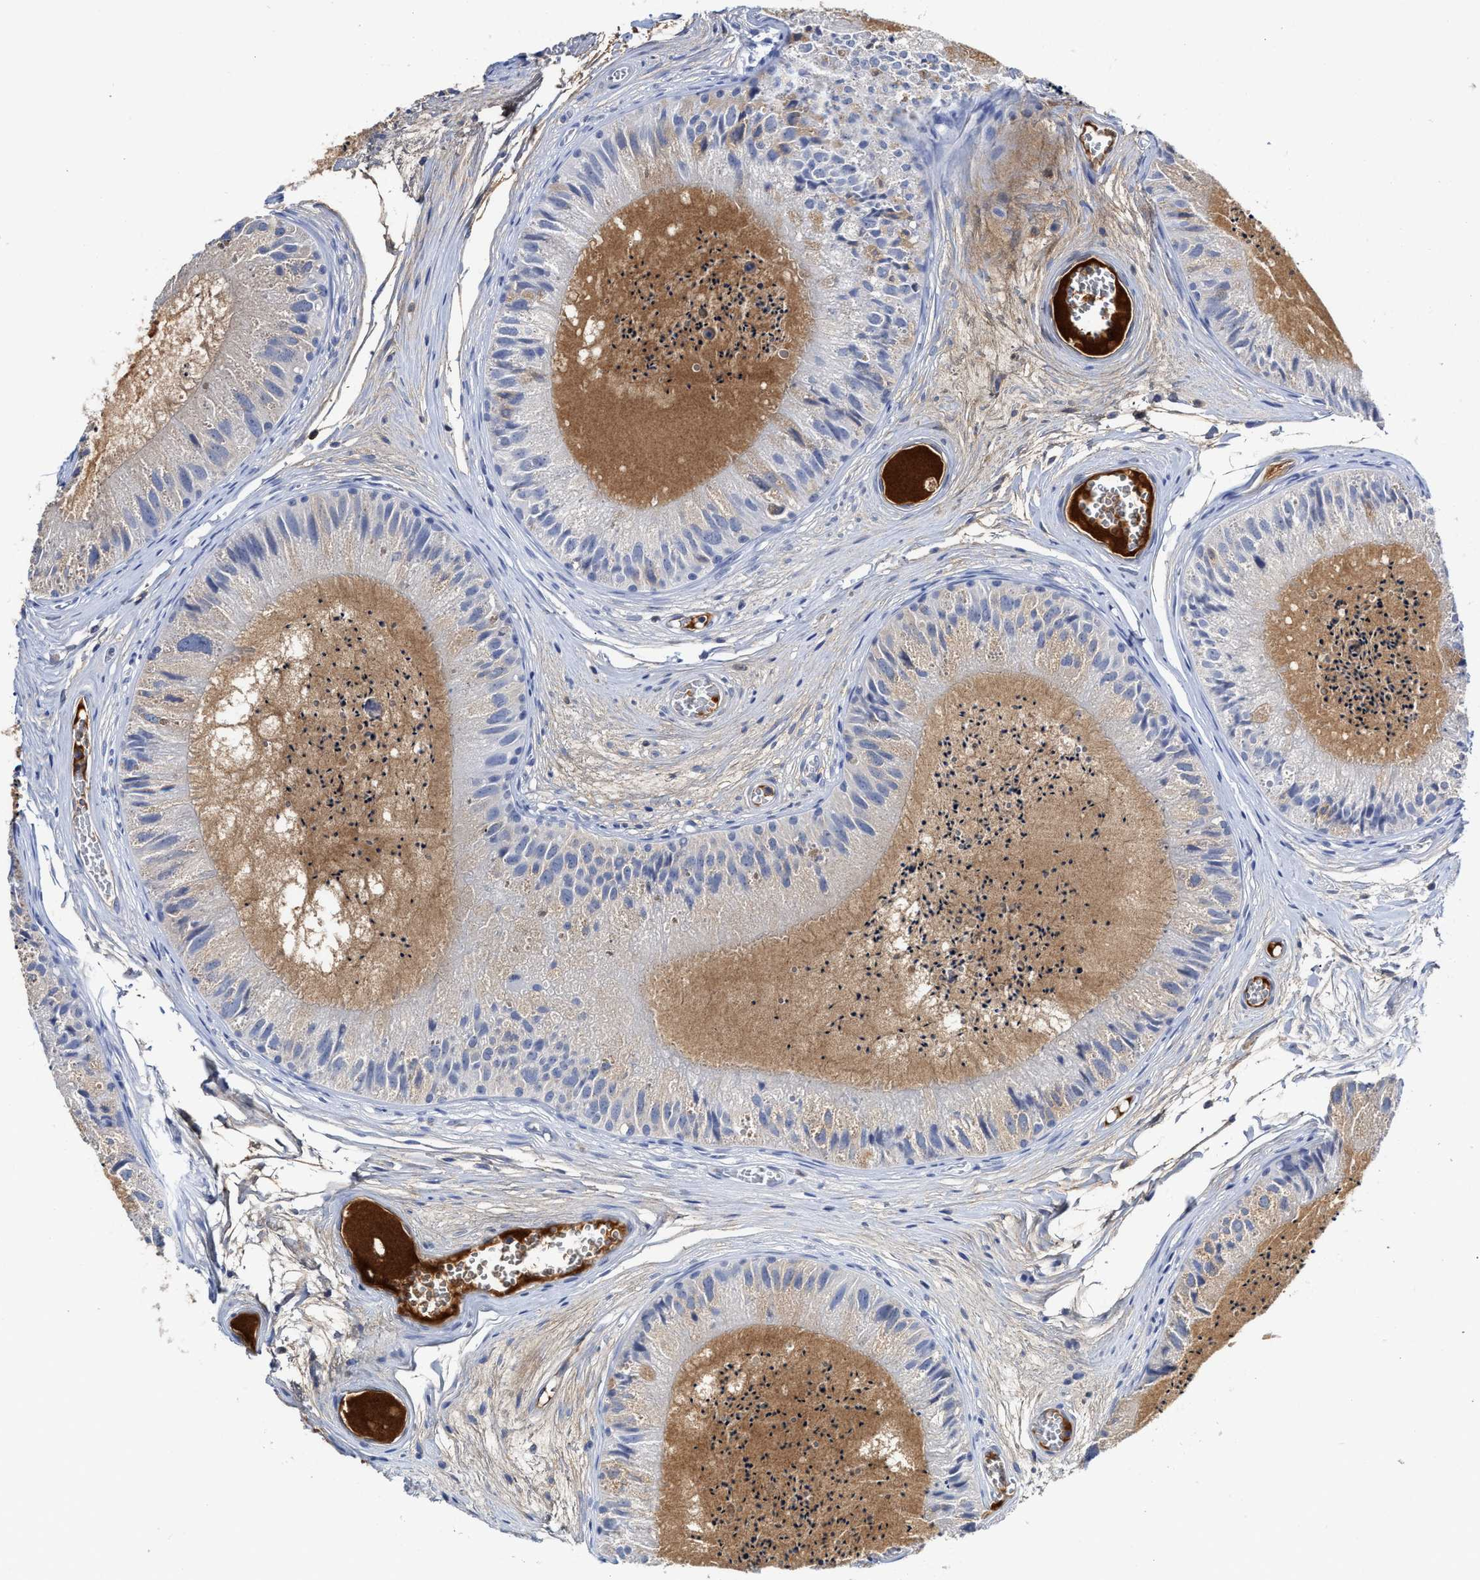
{"staining": {"intensity": "negative", "quantity": "none", "location": "none"}, "tissue": "epididymis", "cell_type": "Glandular cells", "image_type": "normal", "snomed": [{"axis": "morphology", "description": "Normal tissue, NOS"}, {"axis": "topography", "description": "Epididymis"}], "caption": "This photomicrograph is of normal epididymis stained with immunohistochemistry (IHC) to label a protein in brown with the nuclei are counter-stained blue. There is no expression in glandular cells.", "gene": "C2", "patient": {"sex": "male", "age": 31}}